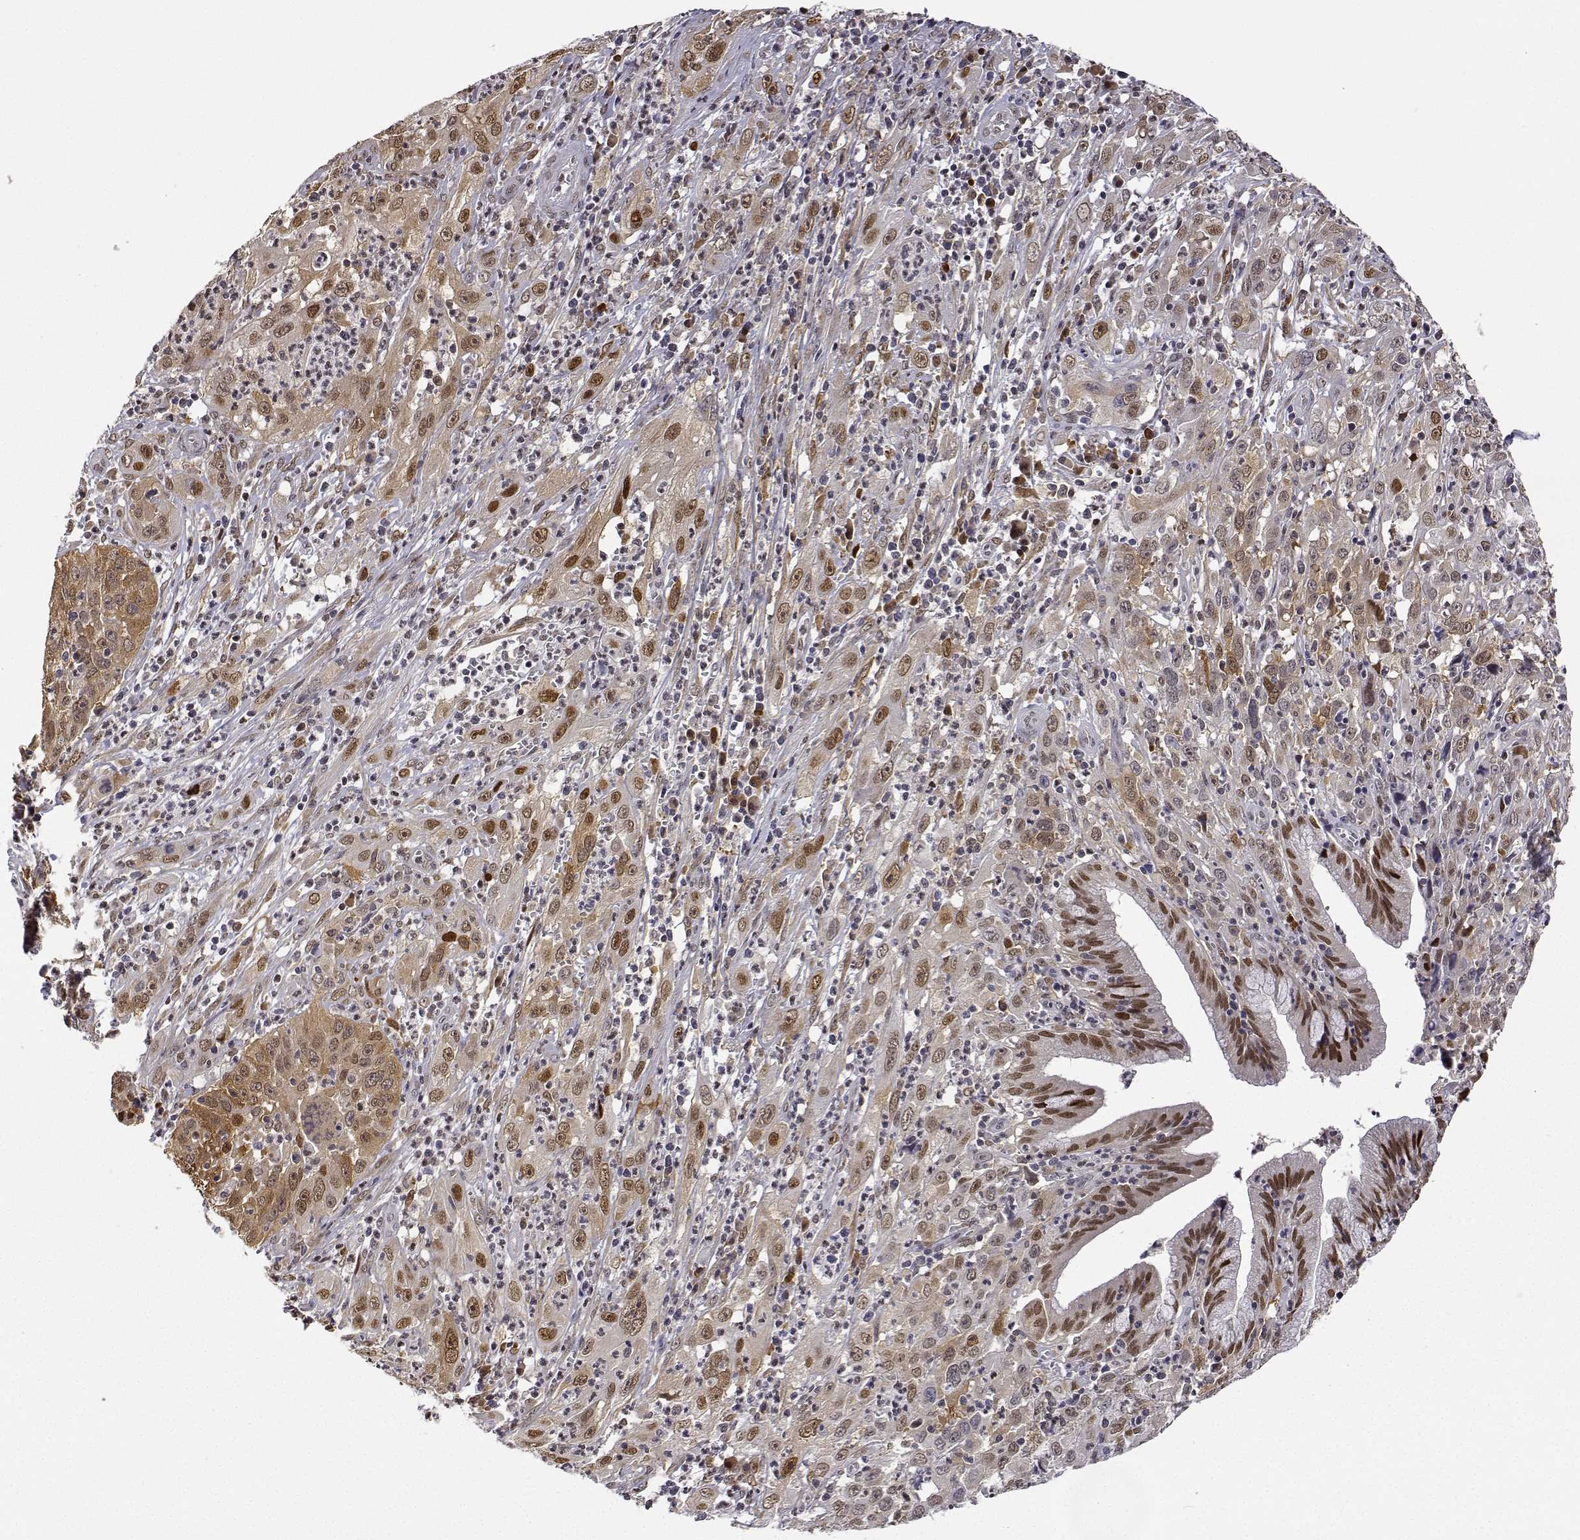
{"staining": {"intensity": "moderate", "quantity": ">75%", "location": "cytoplasmic/membranous,nuclear"}, "tissue": "cervical cancer", "cell_type": "Tumor cells", "image_type": "cancer", "snomed": [{"axis": "morphology", "description": "Squamous cell carcinoma, NOS"}, {"axis": "topography", "description": "Cervix"}], "caption": "The immunohistochemical stain highlights moderate cytoplasmic/membranous and nuclear positivity in tumor cells of cervical squamous cell carcinoma tissue.", "gene": "PHGDH", "patient": {"sex": "female", "age": 32}}